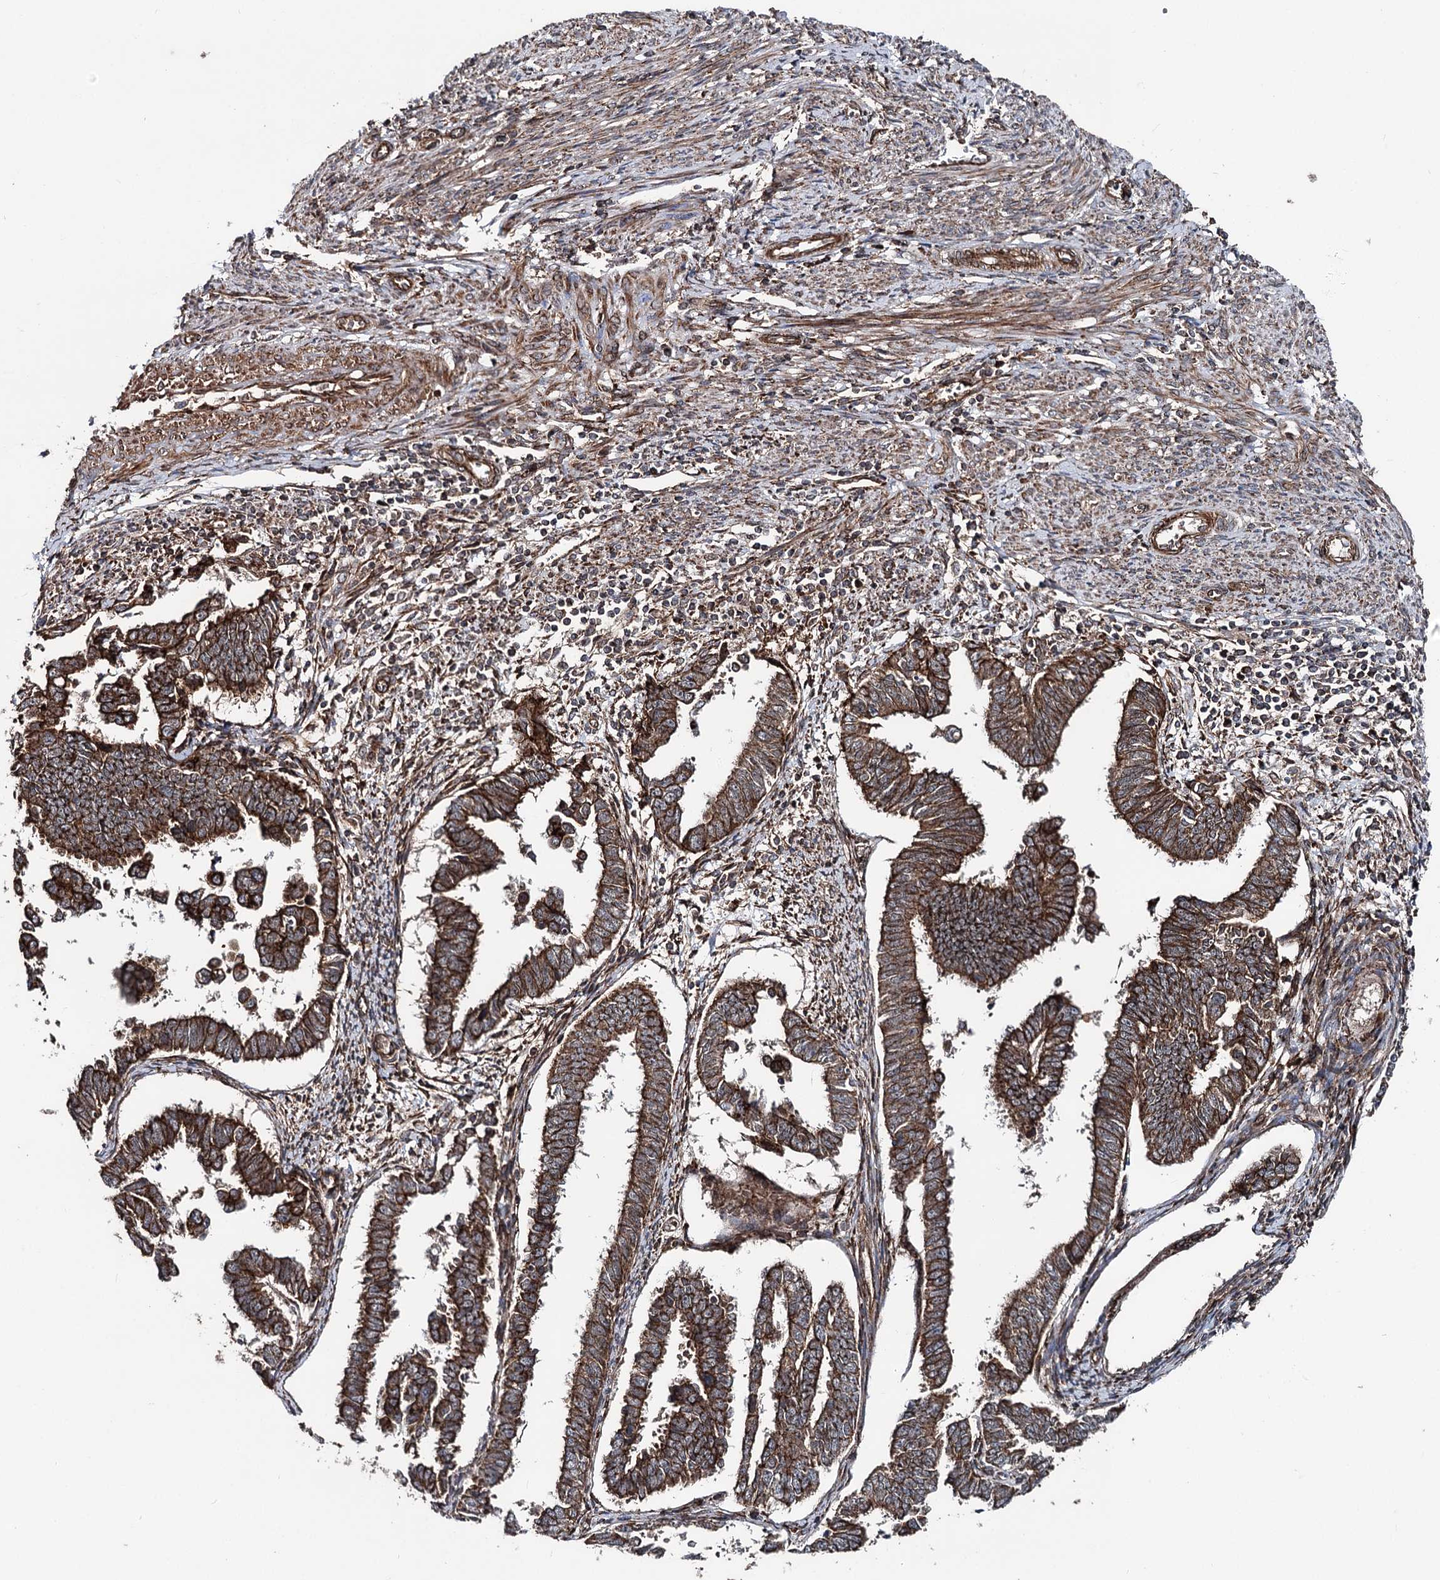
{"staining": {"intensity": "strong", "quantity": ">75%", "location": "cytoplasmic/membranous"}, "tissue": "endometrial cancer", "cell_type": "Tumor cells", "image_type": "cancer", "snomed": [{"axis": "morphology", "description": "Adenocarcinoma, NOS"}, {"axis": "topography", "description": "Endometrium"}], "caption": "Protein expression analysis of human adenocarcinoma (endometrial) reveals strong cytoplasmic/membranous positivity in about >75% of tumor cells. Using DAB (3,3'-diaminobenzidine) (brown) and hematoxylin (blue) stains, captured at high magnification using brightfield microscopy.", "gene": "ITFG2", "patient": {"sex": "female", "age": 75}}